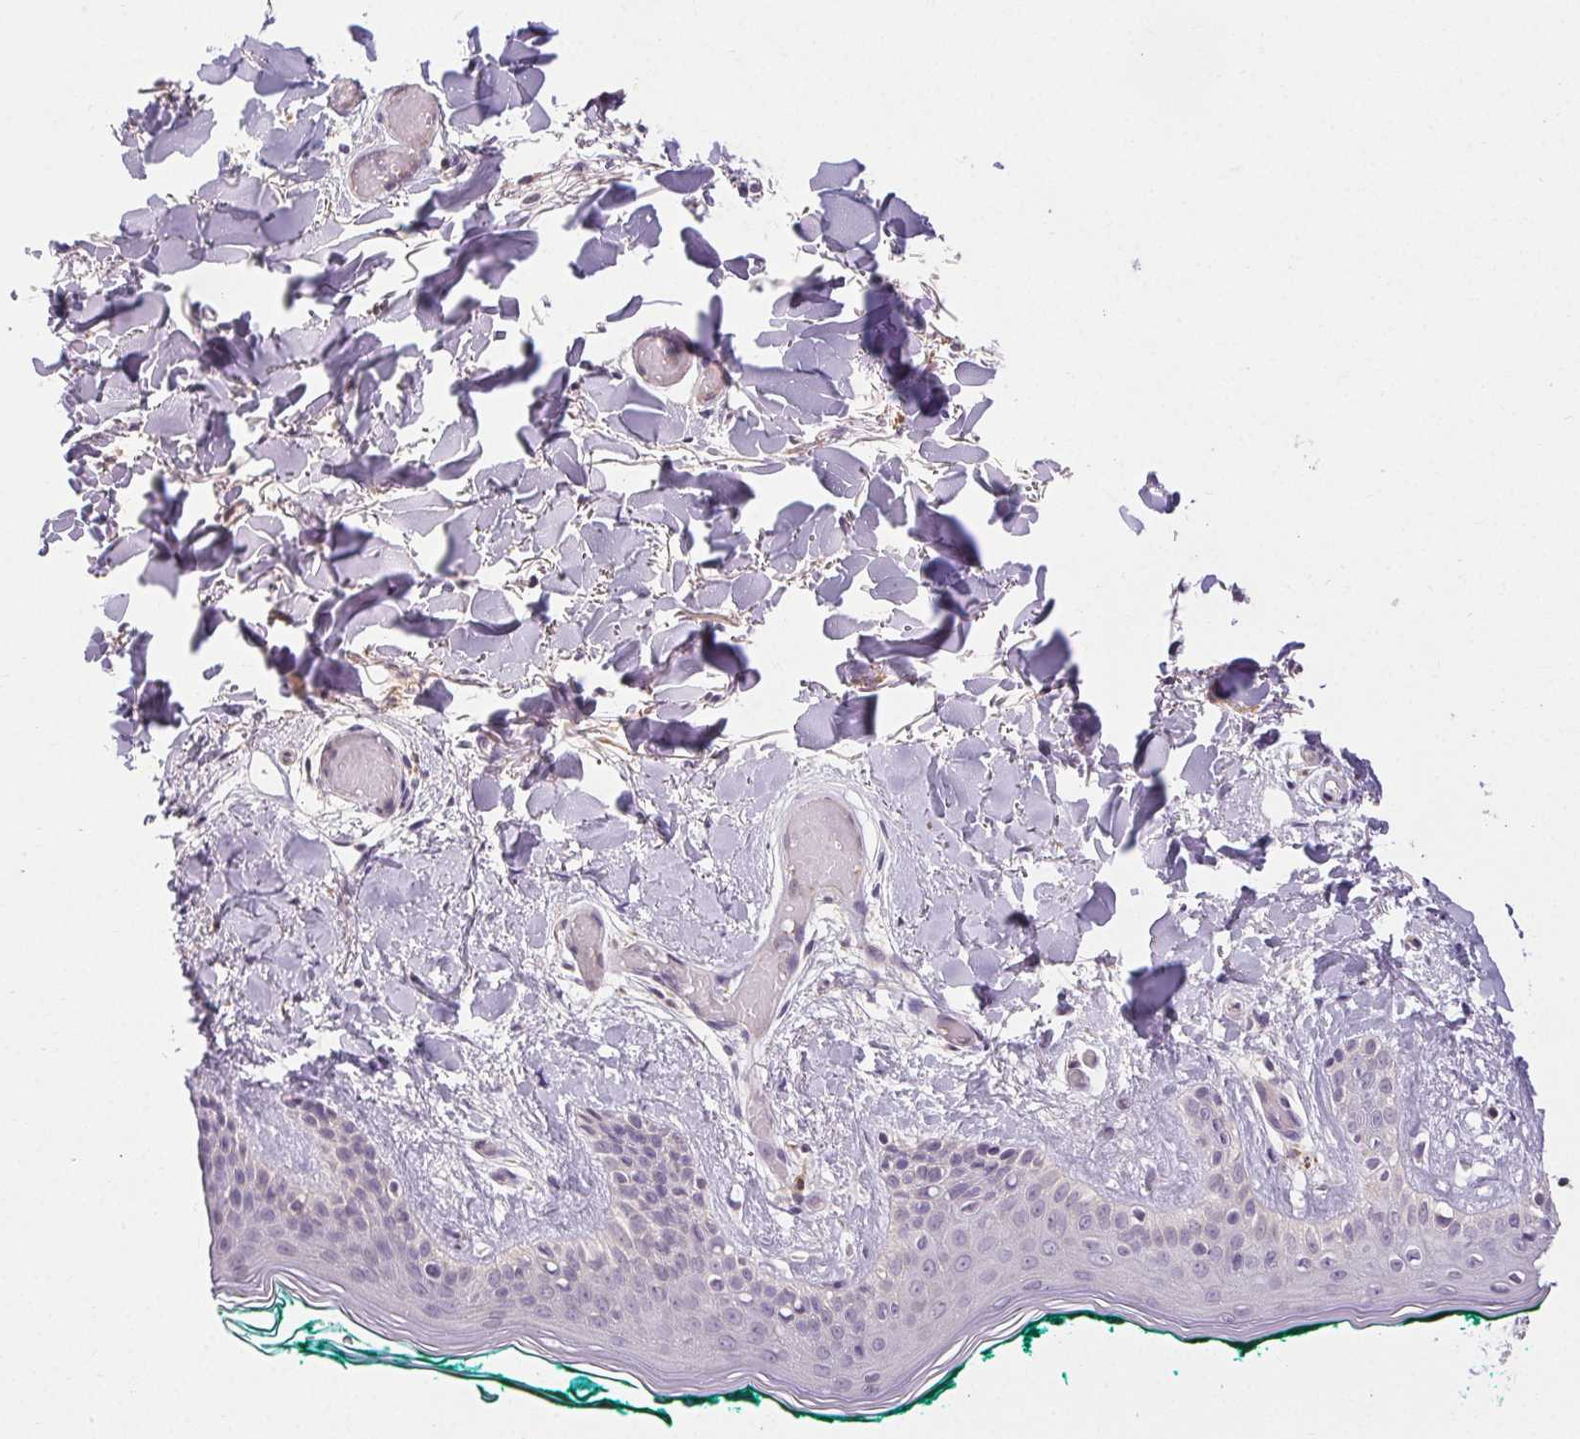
{"staining": {"intensity": "negative", "quantity": "none", "location": "none"}, "tissue": "skin", "cell_type": "Fibroblasts", "image_type": "normal", "snomed": [{"axis": "morphology", "description": "Normal tissue, NOS"}, {"axis": "topography", "description": "Skin"}], "caption": "A photomicrograph of skin stained for a protein demonstrates no brown staining in fibroblasts. (DAB (3,3'-diaminobenzidine) IHC with hematoxylin counter stain).", "gene": "TMEM52B", "patient": {"sex": "female", "age": 34}}